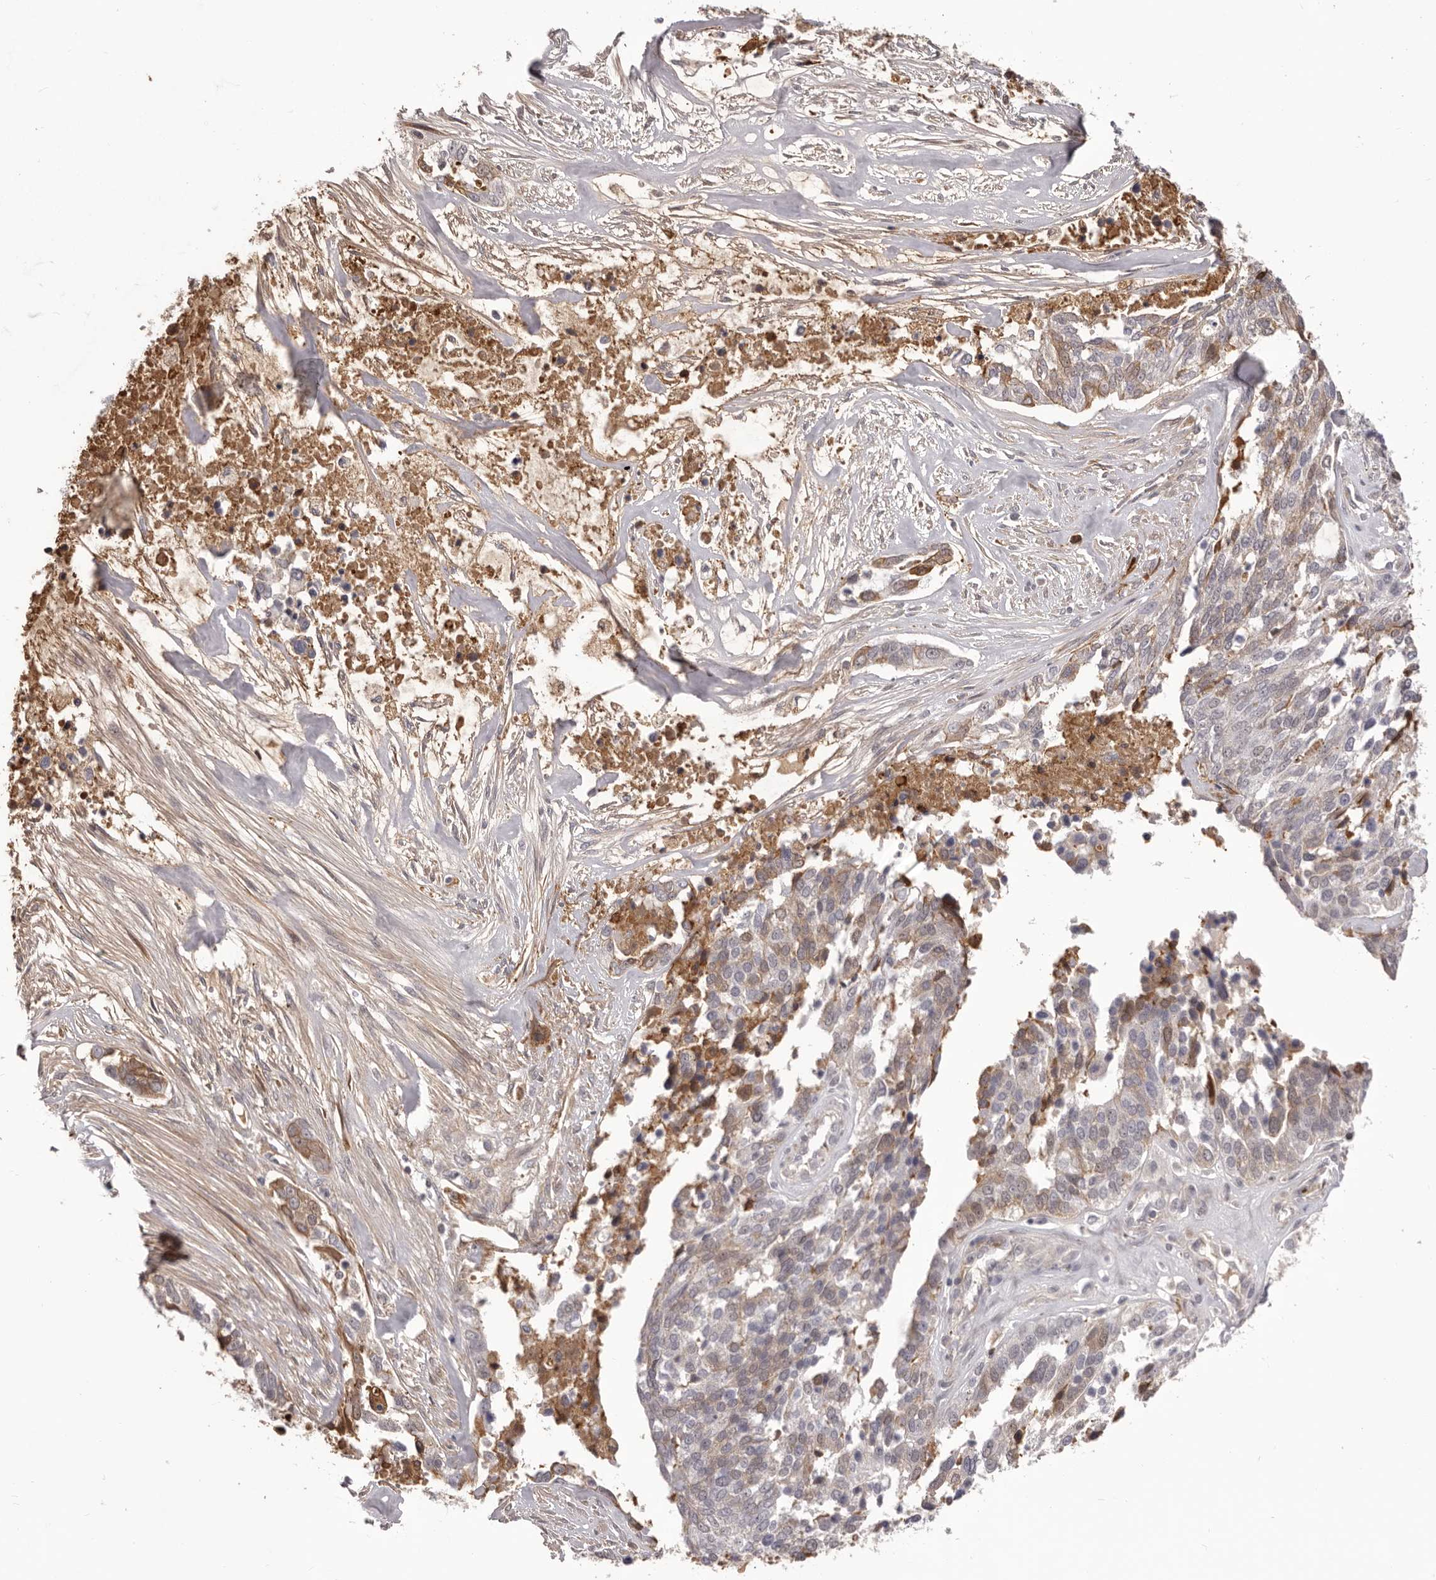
{"staining": {"intensity": "moderate", "quantity": "25%-75%", "location": "cytoplasmic/membranous"}, "tissue": "ovarian cancer", "cell_type": "Tumor cells", "image_type": "cancer", "snomed": [{"axis": "morphology", "description": "Cystadenocarcinoma, serous, NOS"}, {"axis": "topography", "description": "Ovary"}], "caption": "Immunohistochemistry (IHC) image of serous cystadenocarcinoma (ovarian) stained for a protein (brown), which reveals medium levels of moderate cytoplasmic/membranous expression in approximately 25%-75% of tumor cells.", "gene": "OTUD3", "patient": {"sex": "female", "age": 44}}